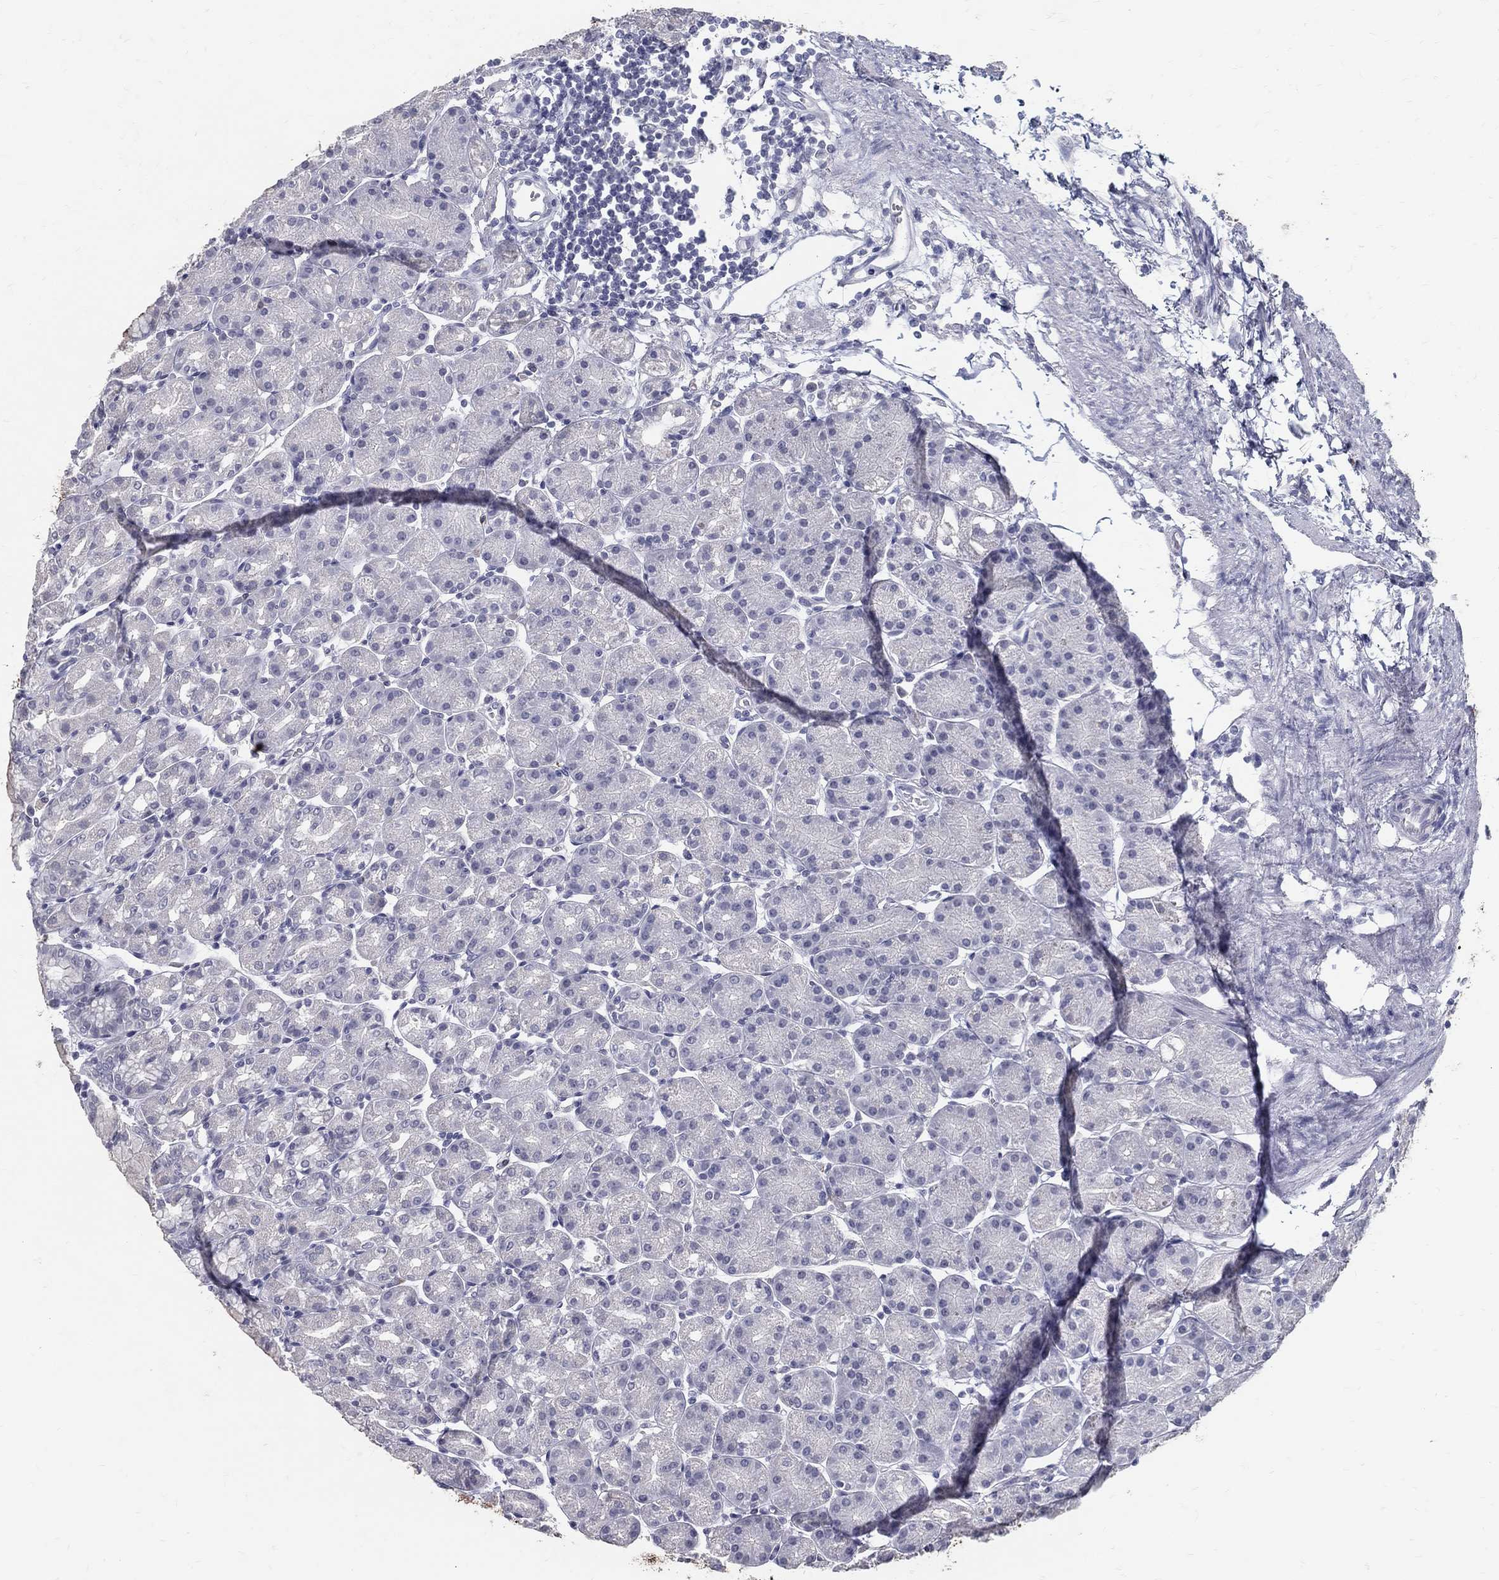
{"staining": {"intensity": "negative", "quantity": "none", "location": "none"}, "tissue": "stomach", "cell_type": "Glandular cells", "image_type": "normal", "snomed": [{"axis": "morphology", "description": "Normal tissue, NOS"}, {"axis": "morphology", "description": "Adenocarcinoma, NOS"}, {"axis": "topography", "description": "Stomach"}], "caption": "Immunohistochemistry (IHC) histopathology image of normal stomach: stomach stained with DAB (3,3'-diaminobenzidine) exhibits no significant protein expression in glandular cells. (Immunohistochemistry (IHC), brightfield microscopy, high magnification).", "gene": "ACE2", "patient": {"sex": "female", "age": 81}}